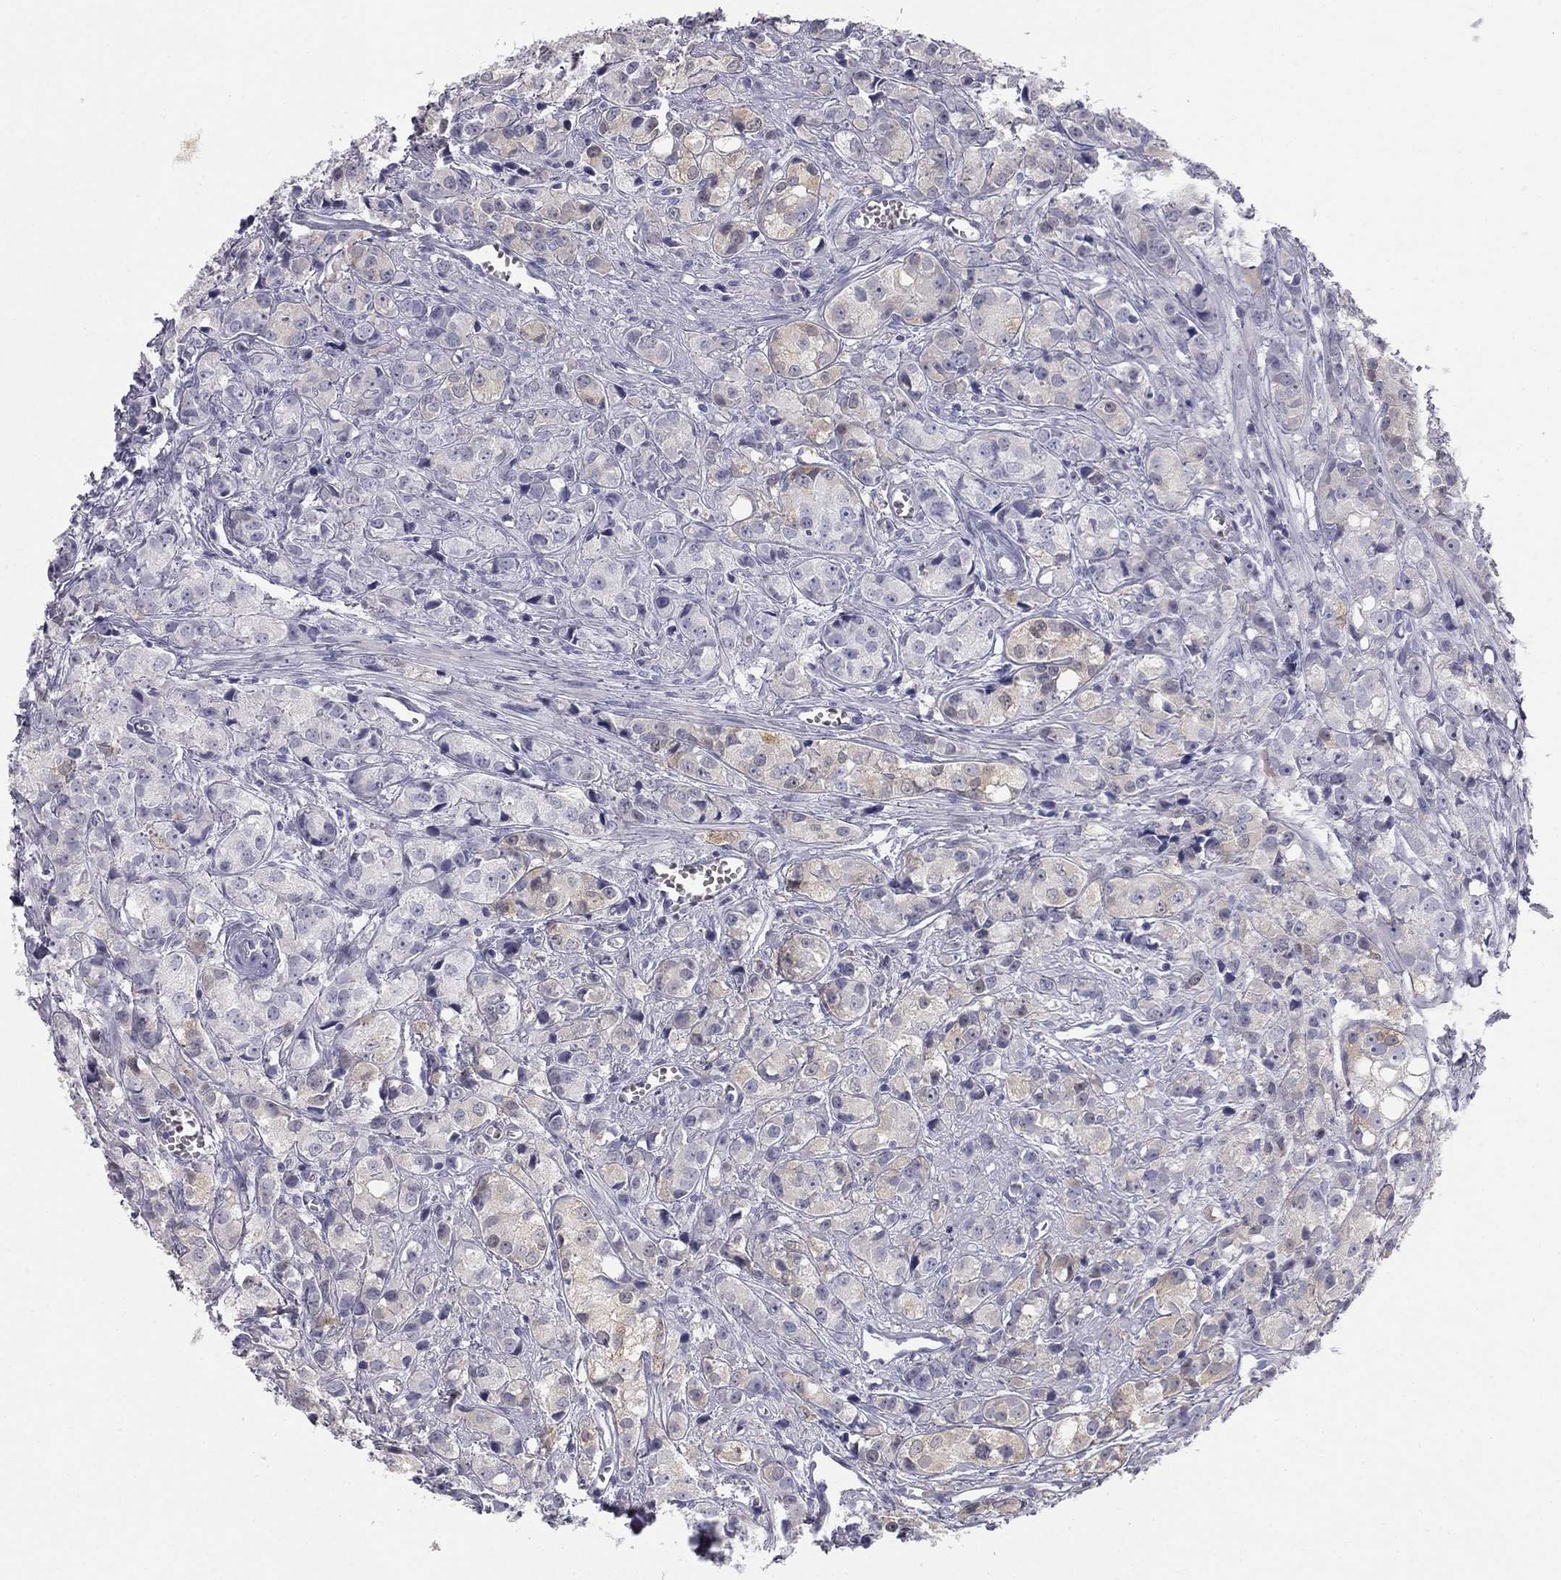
{"staining": {"intensity": "negative", "quantity": "none", "location": "none"}, "tissue": "prostate cancer", "cell_type": "Tumor cells", "image_type": "cancer", "snomed": [{"axis": "morphology", "description": "Adenocarcinoma, Medium grade"}, {"axis": "topography", "description": "Prostate"}], "caption": "IHC histopathology image of prostate cancer (adenocarcinoma (medium-grade)) stained for a protein (brown), which displays no expression in tumor cells.", "gene": "SULT2B1", "patient": {"sex": "male", "age": 74}}